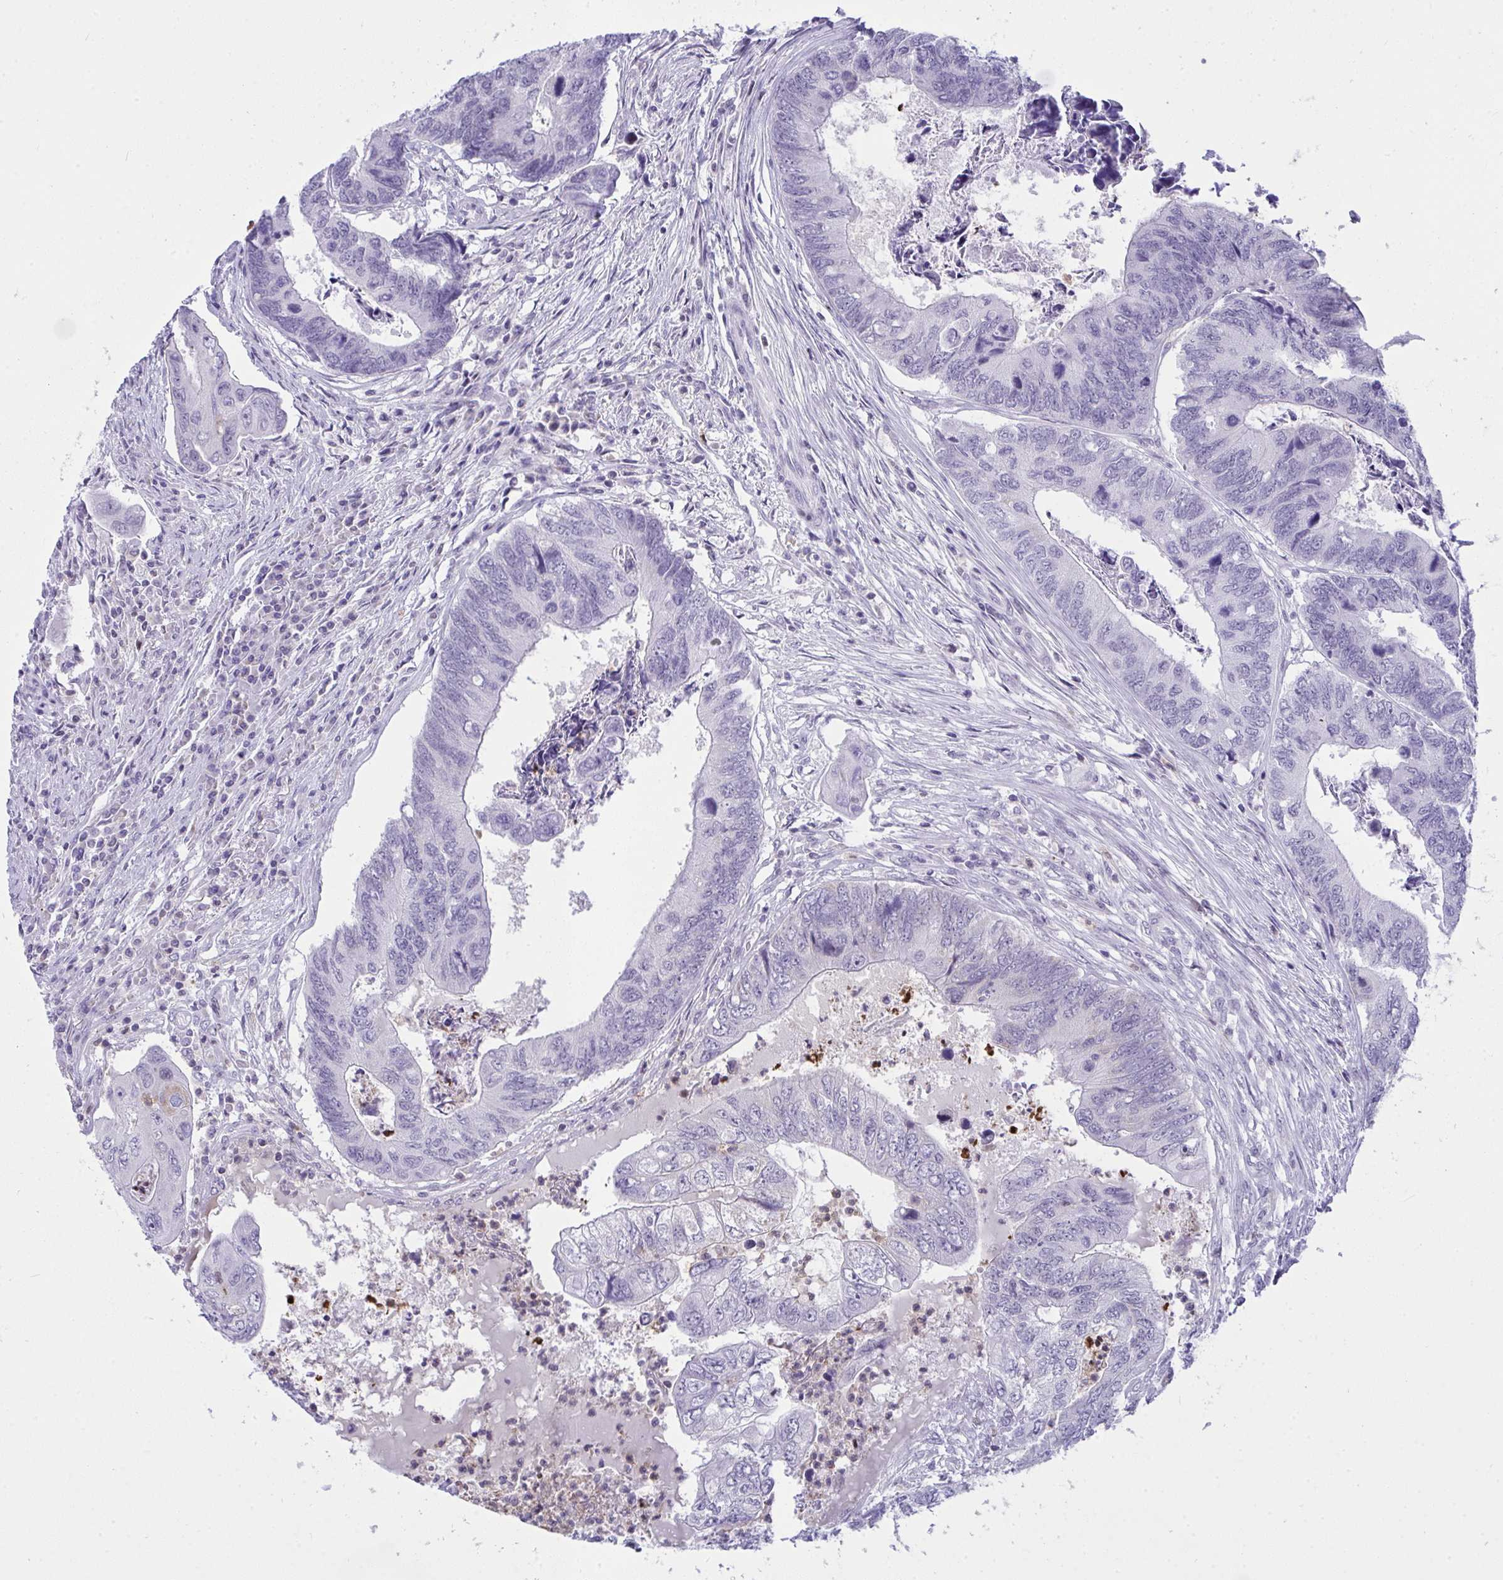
{"staining": {"intensity": "negative", "quantity": "none", "location": "none"}, "tissue": "colorectal cancer", "cell_type": "Tumor cells", "image_type": "cancer", "snomed": [{"axis": "morphology", "description": "Adenocarcinoma, NOS"}, {"axis": "topography", "description": "Colon"}], "caption": "Colorectal cancer (adenocarcinoma) was stained to show a protein in brown. There is no significant positivity in tumor cells.", "gene": "PLA2G12B", "patient": {"sex": "female", "age": 67}}